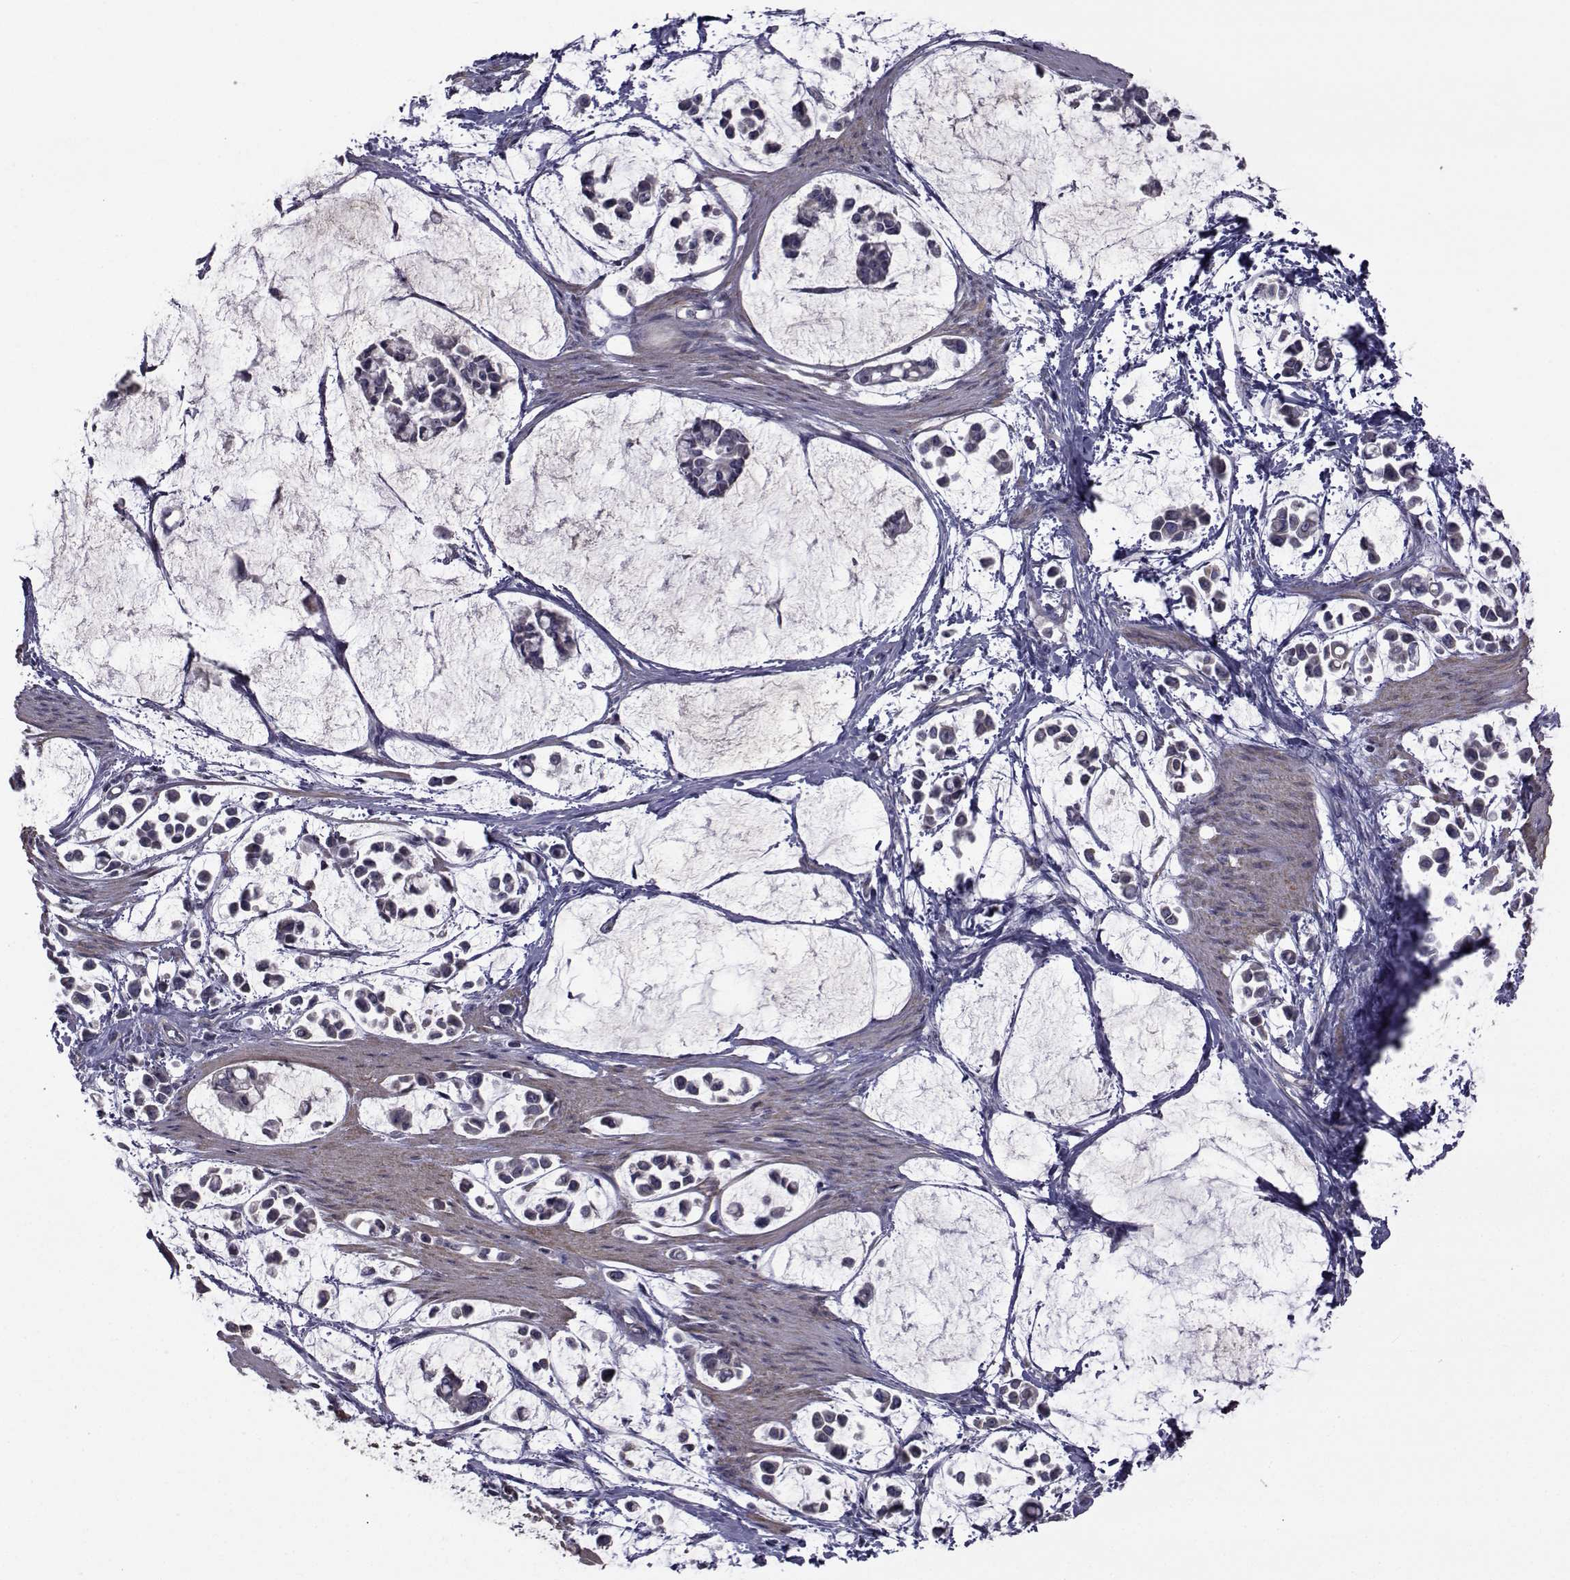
{"staining": {"intensity": "weak", "quantity": "<25%", "location": "cytoplasmic/membranous"}, "tissue": "stomach cancer", "cell_type": "Tumor cells", "image_type": "cancer", "snomed": [{"axis": "morphology", "description": "Adenocarcinoma, NOS"}, {"axis": "topography", "description": "Stomach"}], "caption": "Tumor cells show no significant expression in stomach cancer (adenocarcinoma). (DAB IHC with hematoxylin counter stain).", "gene": "CFAP74", "patient": {"sex": "male", "age": 82}}